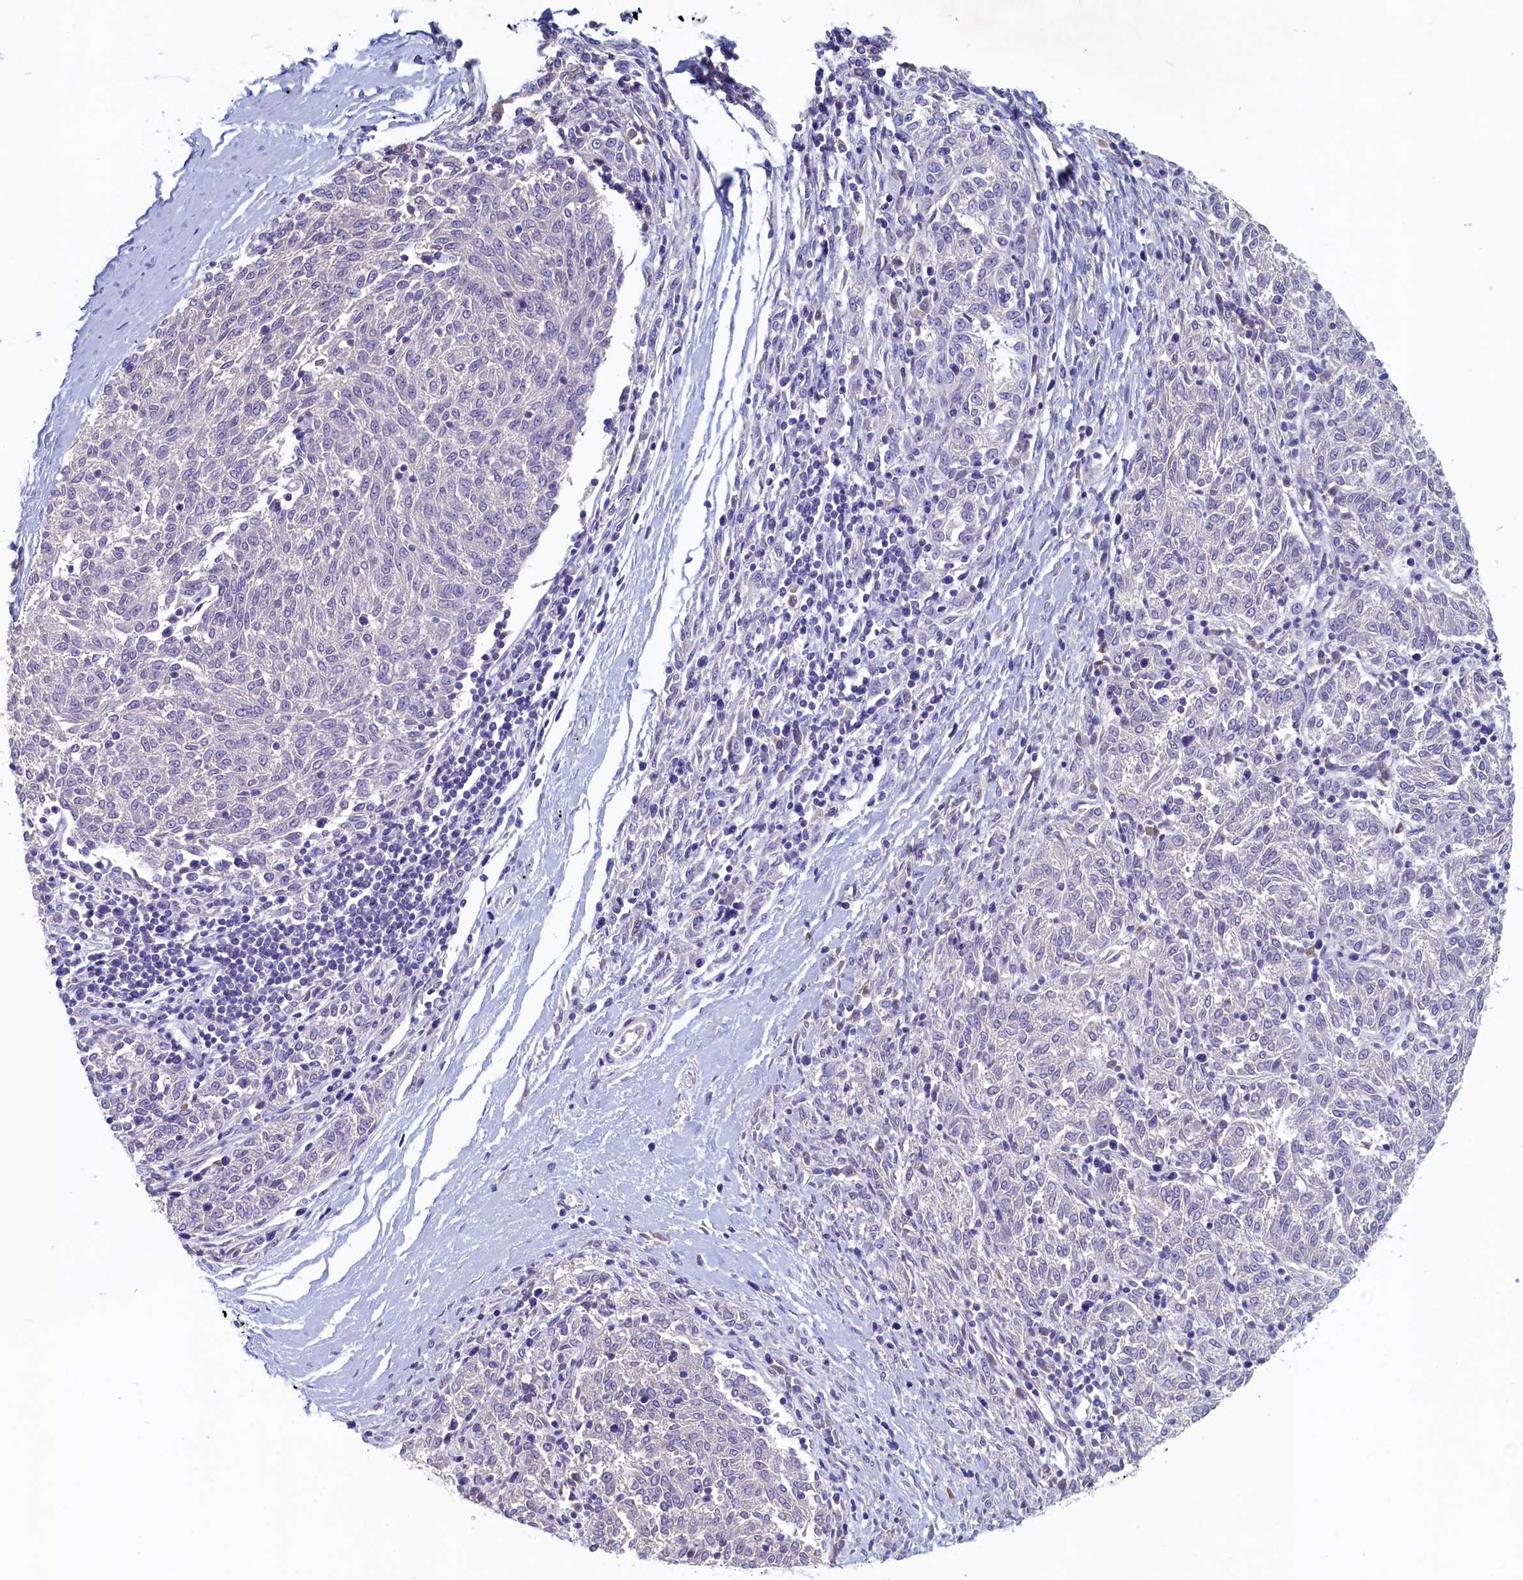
{"staining": {"intensity": "negative", "quantity": "none", "location": "none"}, "tissue": "melanoma", "cell_type": "Tumor cells", "image_type": "cancer", "snomed": [{"axis": "morphology", "description": "Malignant melanoma, NOS"}, {"axis": "topography", "description": "Skin"}], "caption": "Immunohistochemistry photomicrograph of neoplastic tissue: human melanoma stained with DAB (3,3'-diaminobenzidine) reveals no significant protein expression in tumor cells.", "gene": "GUCA1C", "patient": {"sex": "female", "age": 72}}